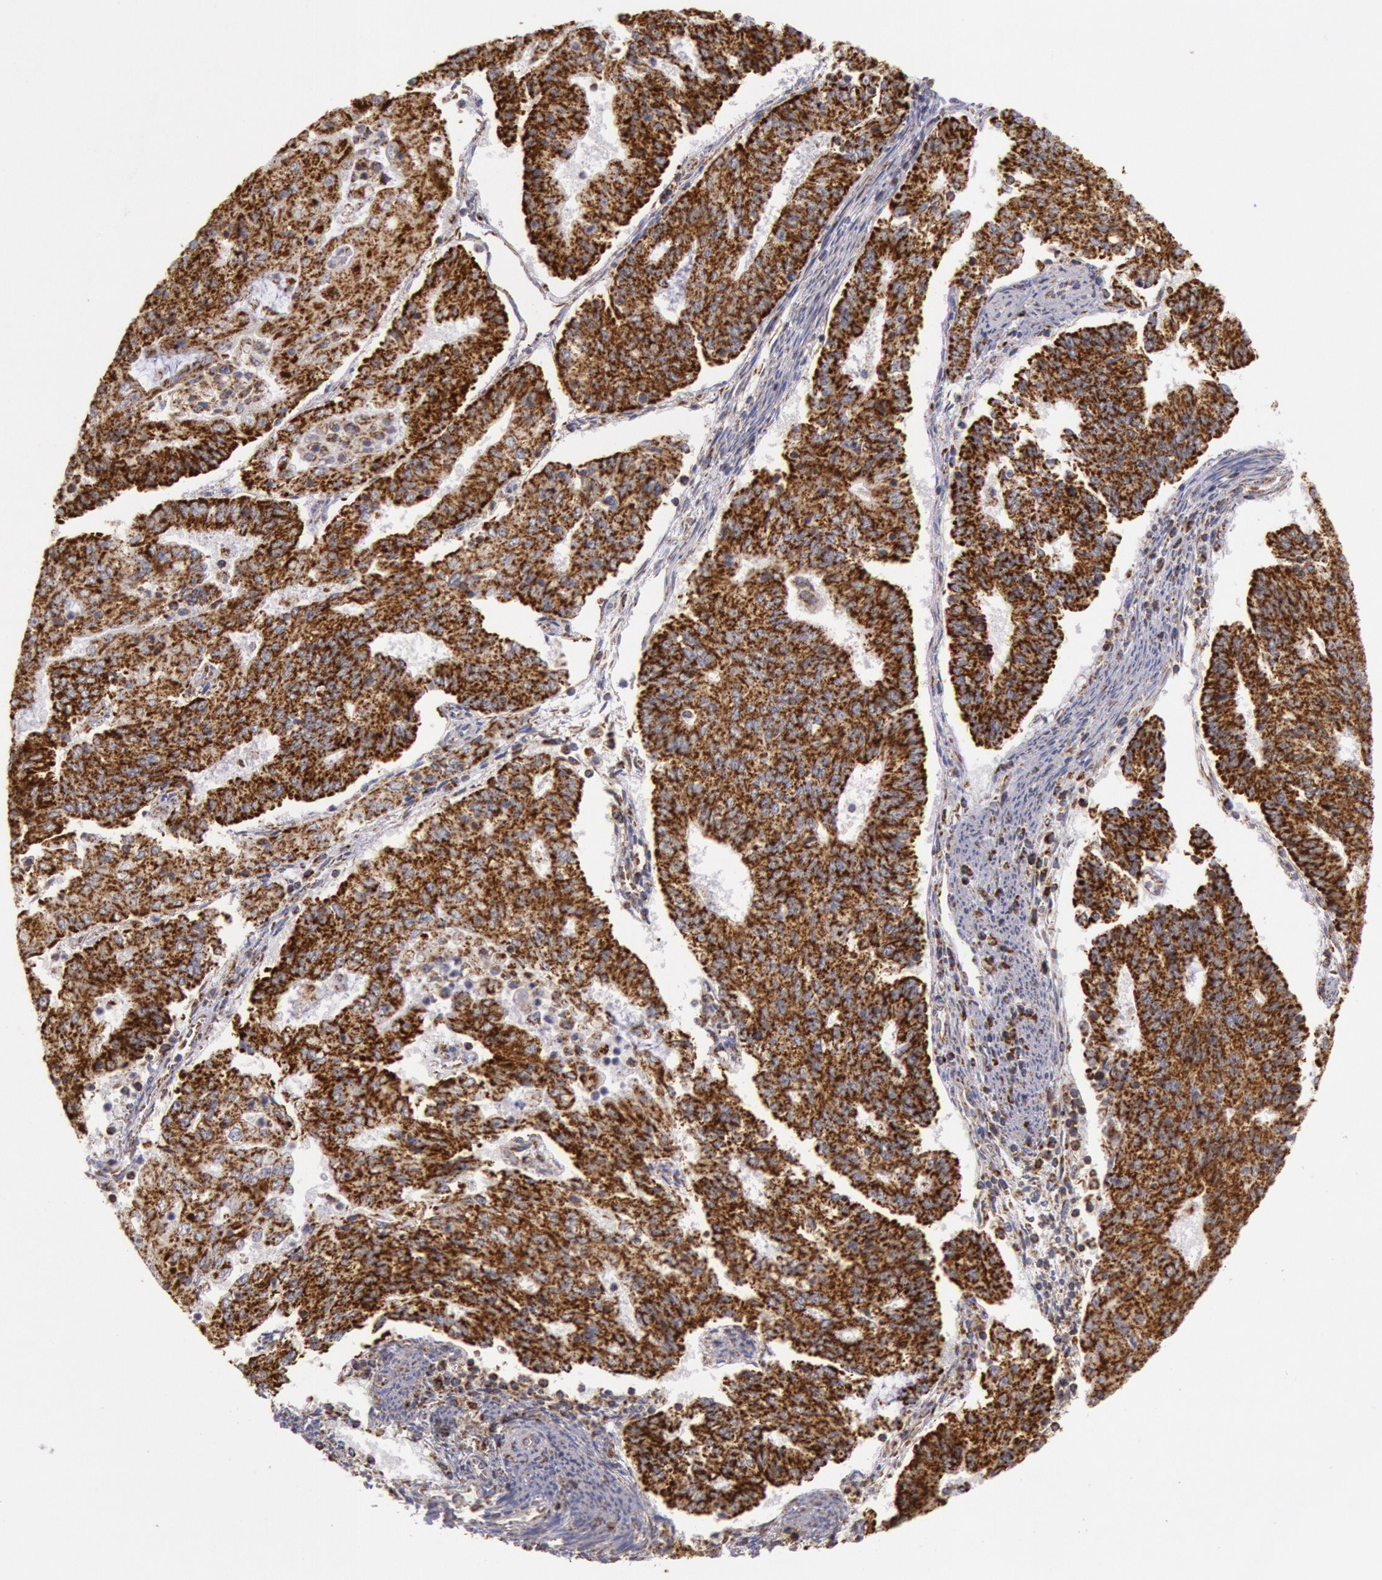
{"staining": {"intensity": "strong", "quantity": ">75%", "location": "cytoplasmic/membranous"}, "tissue": "endometrial cancer", "cell_type": "Tumor cells", "image_type": "cancer", "snomed": [{"axis": "morphology", "description": "Adenocarcinoma, NOS"}, {"axis": "topography", "description": "Endometrium"}], "caption": "Endometrial adenocarcinoma stained for a protein demonstrates strong cytoplasmic/membranous positivity in tumor cells. The protein of interest is stained brown, and the nuclei are stained in blue (DAB (3,3'-diaminobenzidine) IHC with brightfield microscopy, high magnification).", "gene": "CYC1", "patient": {"sex": "female", "age": 56}}